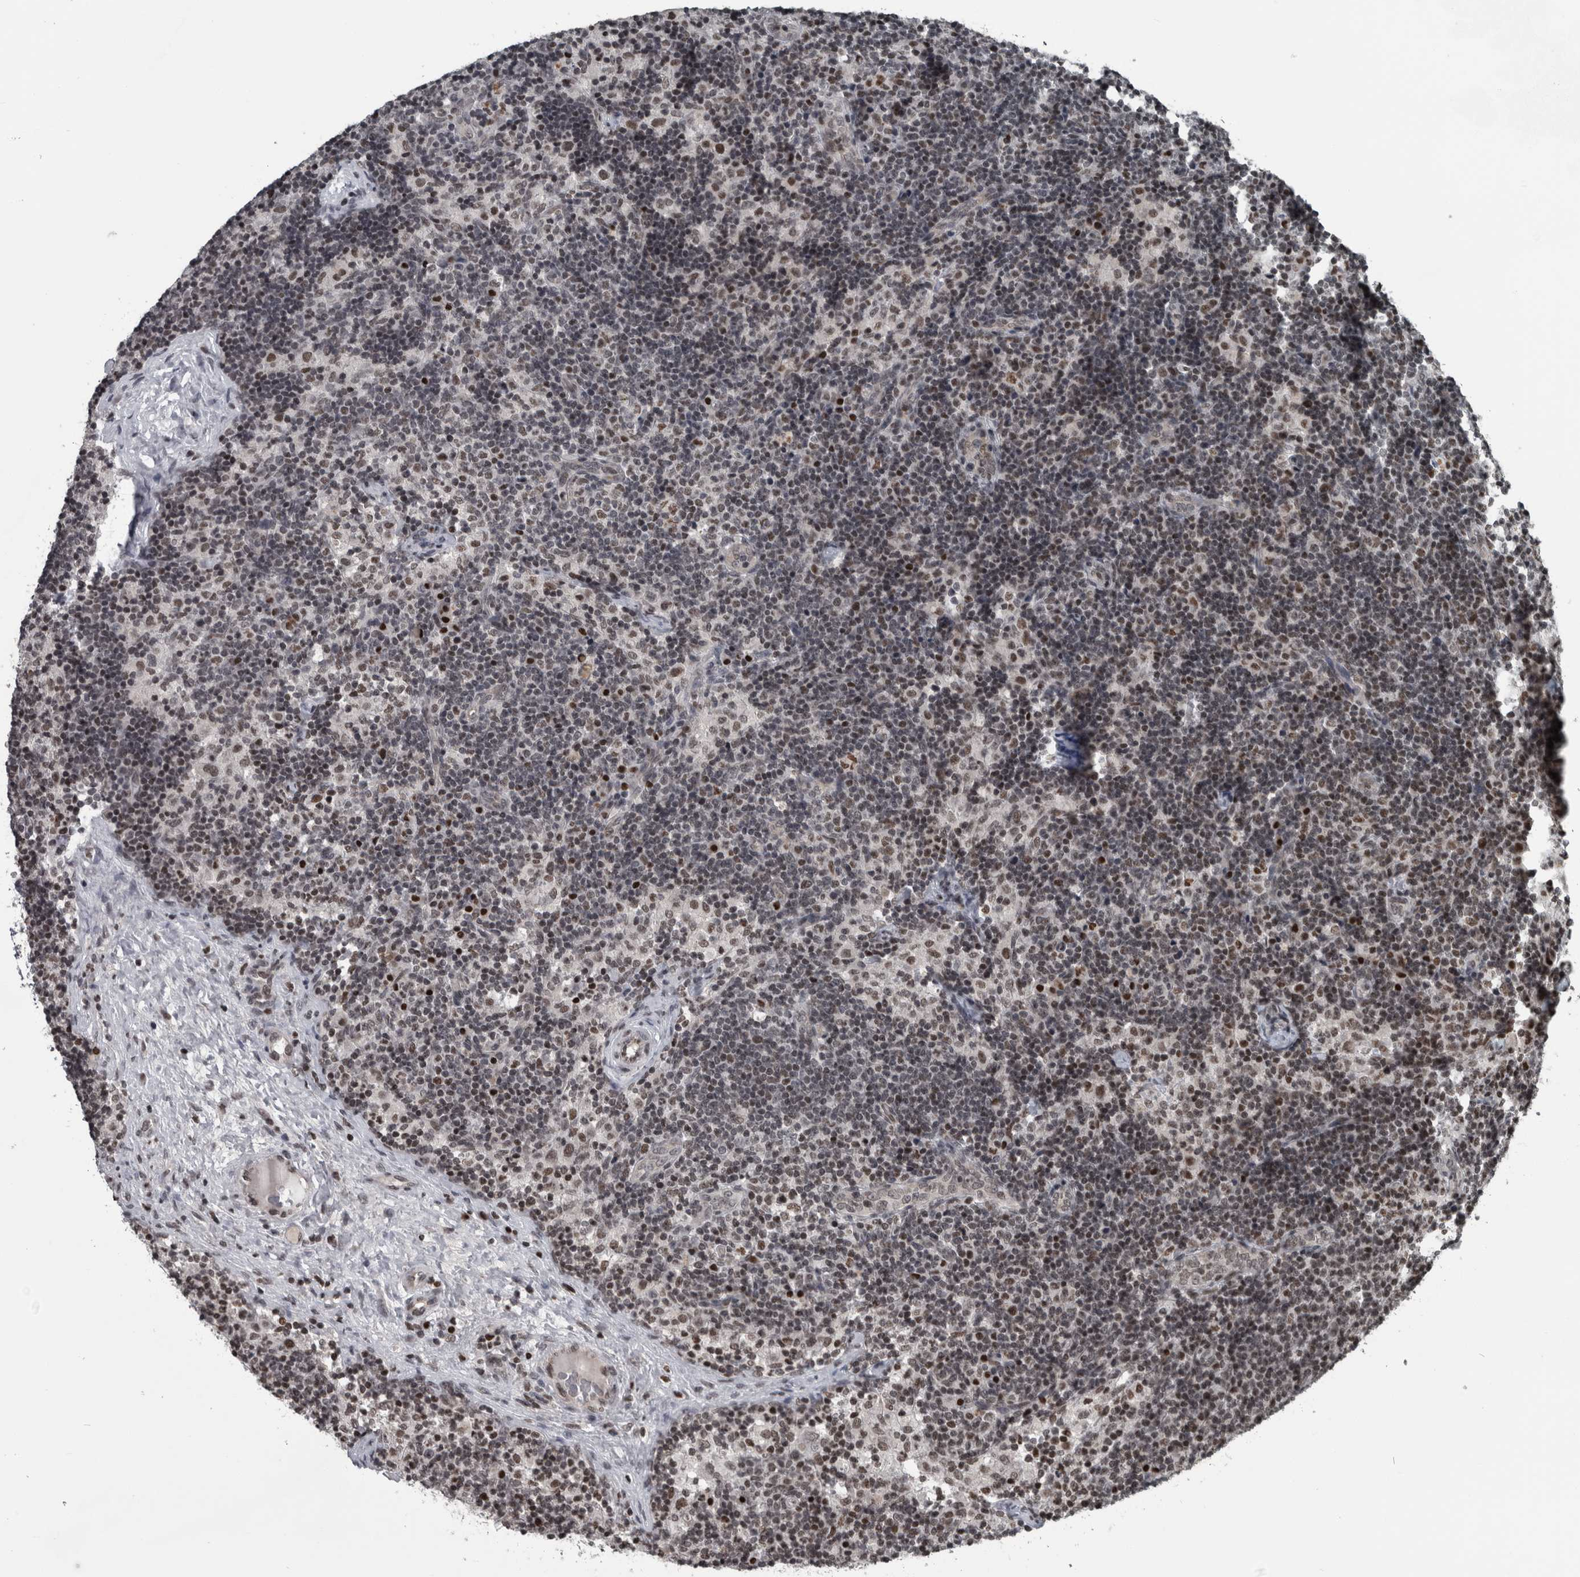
{"staining": {"intensity": "weak", "quantity": ">75%", "location": "nuclear"}, "tissue": "lymph node", "cell_type": "Germinal center cells", "image_type": "normal", "snomed": [{"axis": "morphology", "description": "Normal tissue, NOS"}, {"axis": "topography", "description": "Lymph node"}], "caption": "The image reveals staining of unremarkable lymph node, revealing weak nuclear protein staining (brown color) within germinal center cells. The staining is performed using DAB brown chromogen to label protein expression. The nuclei are counter-stained blue using hematoxylin.", "gene": "UNC50", "patient": {"sex": "female", "age": 22}}